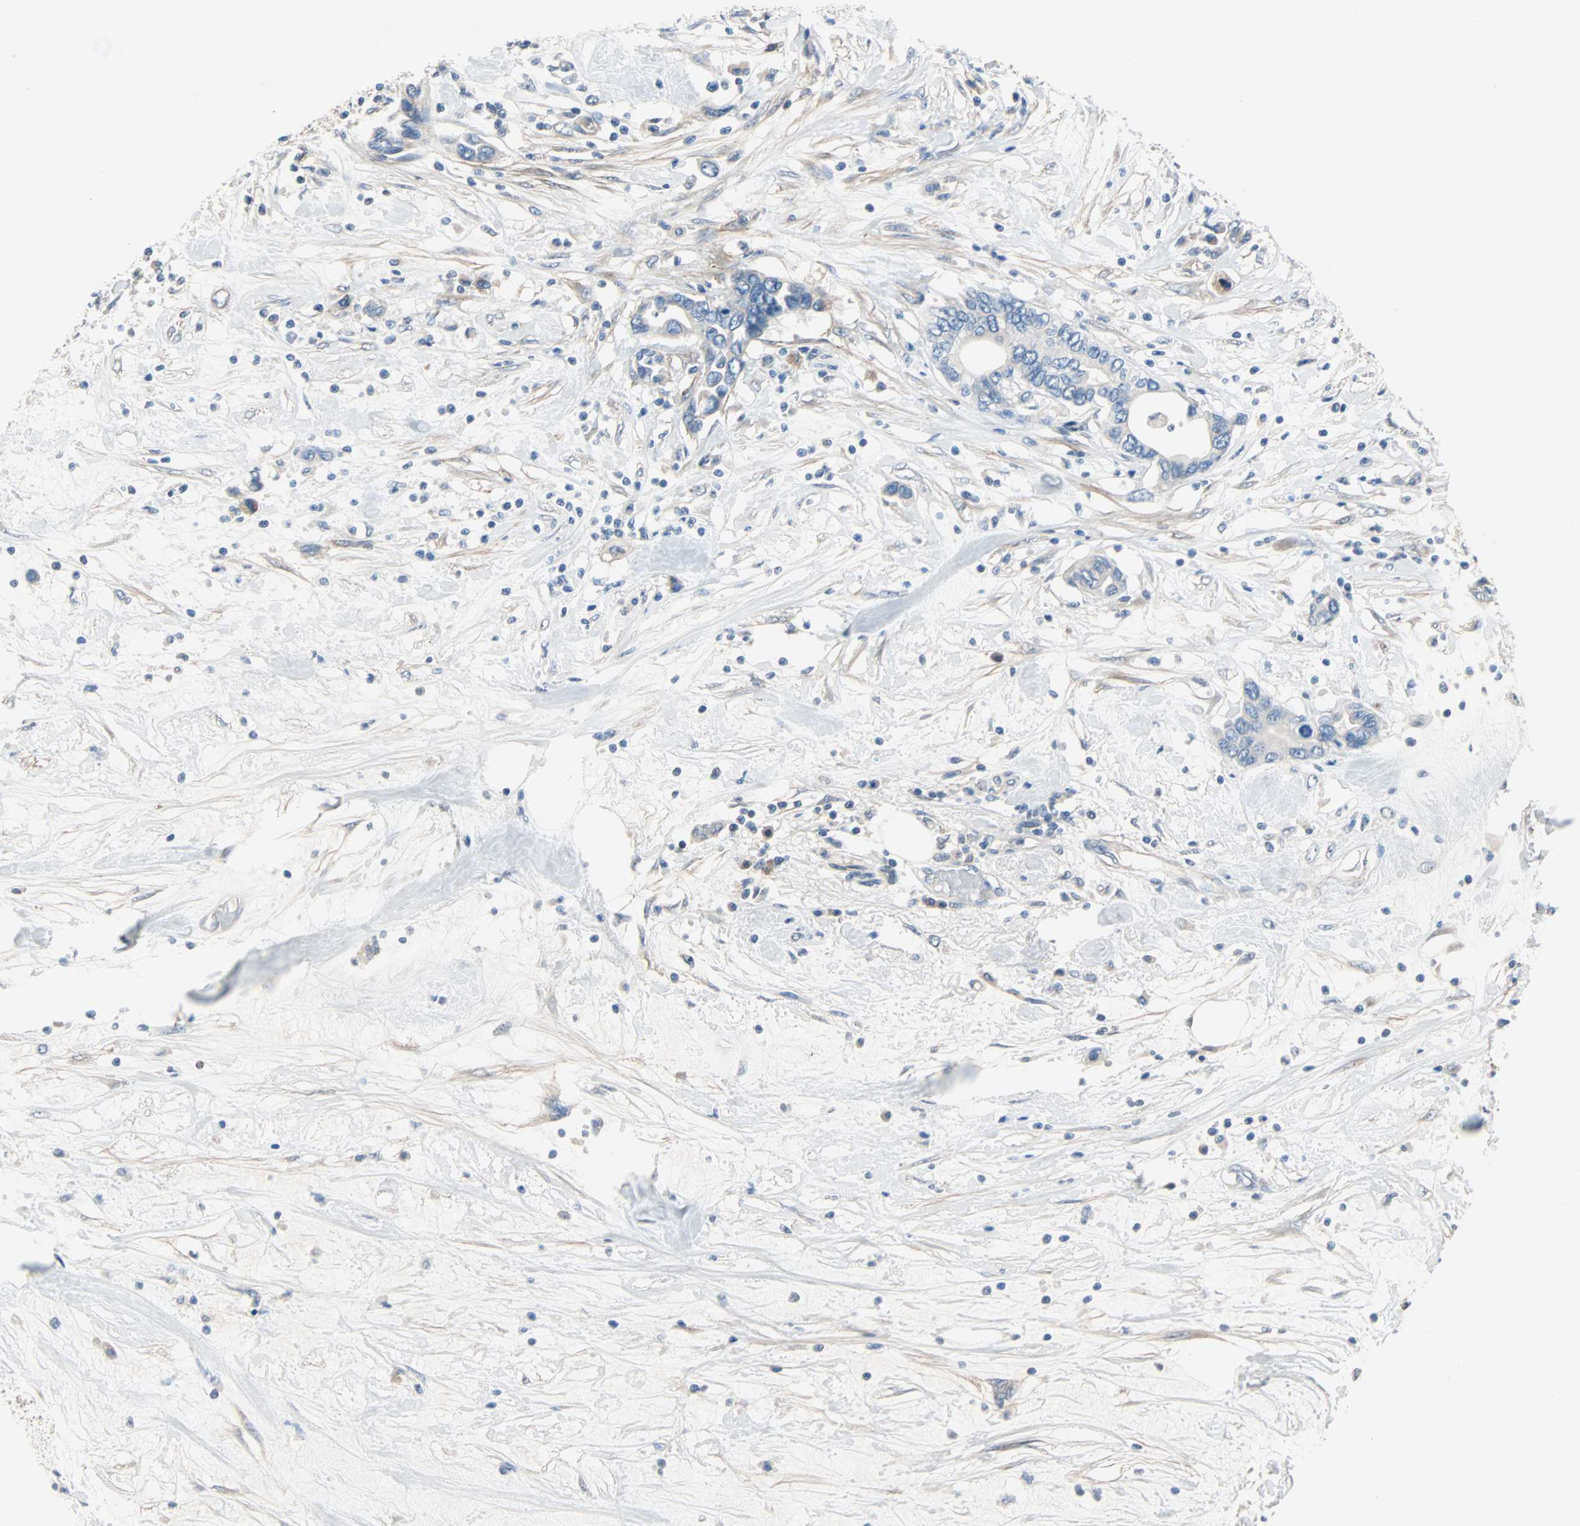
{"staining": {"intensity": "negative", "quantity": "none", "location": "none"}, "tissue": "pancreatic cancer", "cell_type": "Tumor cells", "image_type": "cancer", "snomed": [{"axis": "morphology", "description": "Adenocarcinoma, NOS"}, {"axis": "topography", "description": "Pancreas"}], "caption": "DAB (3,3'-diaminobenzidine) immunohistochemical staining of human pancreatic cancer (adenocarcinoma) demonstrates no significant expression in tumor cells.", "gene": "TNFRSF12A", "patient": {"sex": "female", "age": 57}}